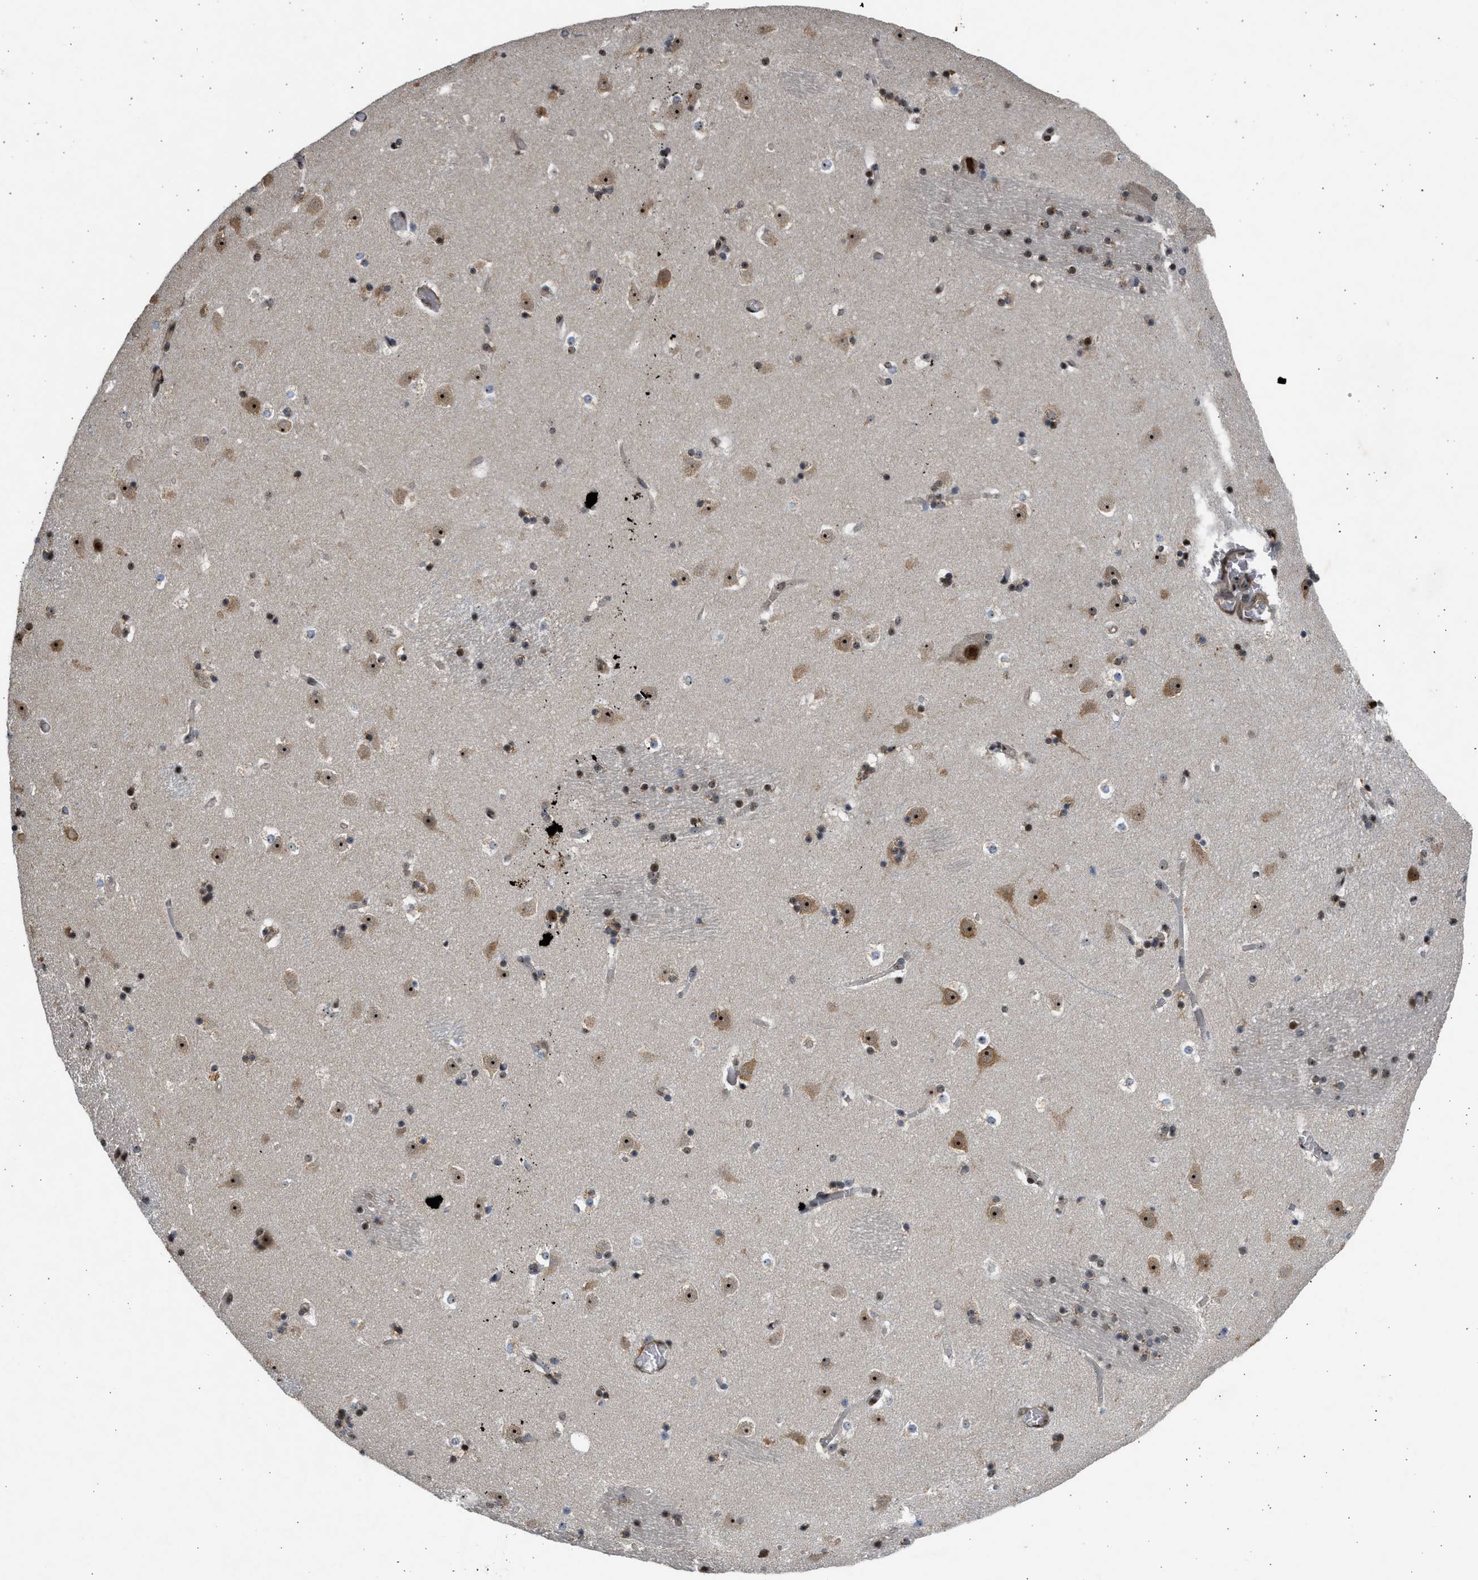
{"staining": {"intensity": "moderate", "quantity": "25%-75%", "location": "nuclear"}, "tissue": "caudate", "cell_type": "Glial cells", "image_type": "normal", "snomed": [{"axis": "morphology", "description": "Normal tissue, NOS"}, {"axis": "topography", "description": "Lateral ventricle wall"}], "caption": "Caudate stained for a protein (brown) demonstrates moderate nuclear positive positivity in approximately 25%-75% of glial cells.", "gene": "TFDP2", "patient": {"sex": "male", "age": 45}}